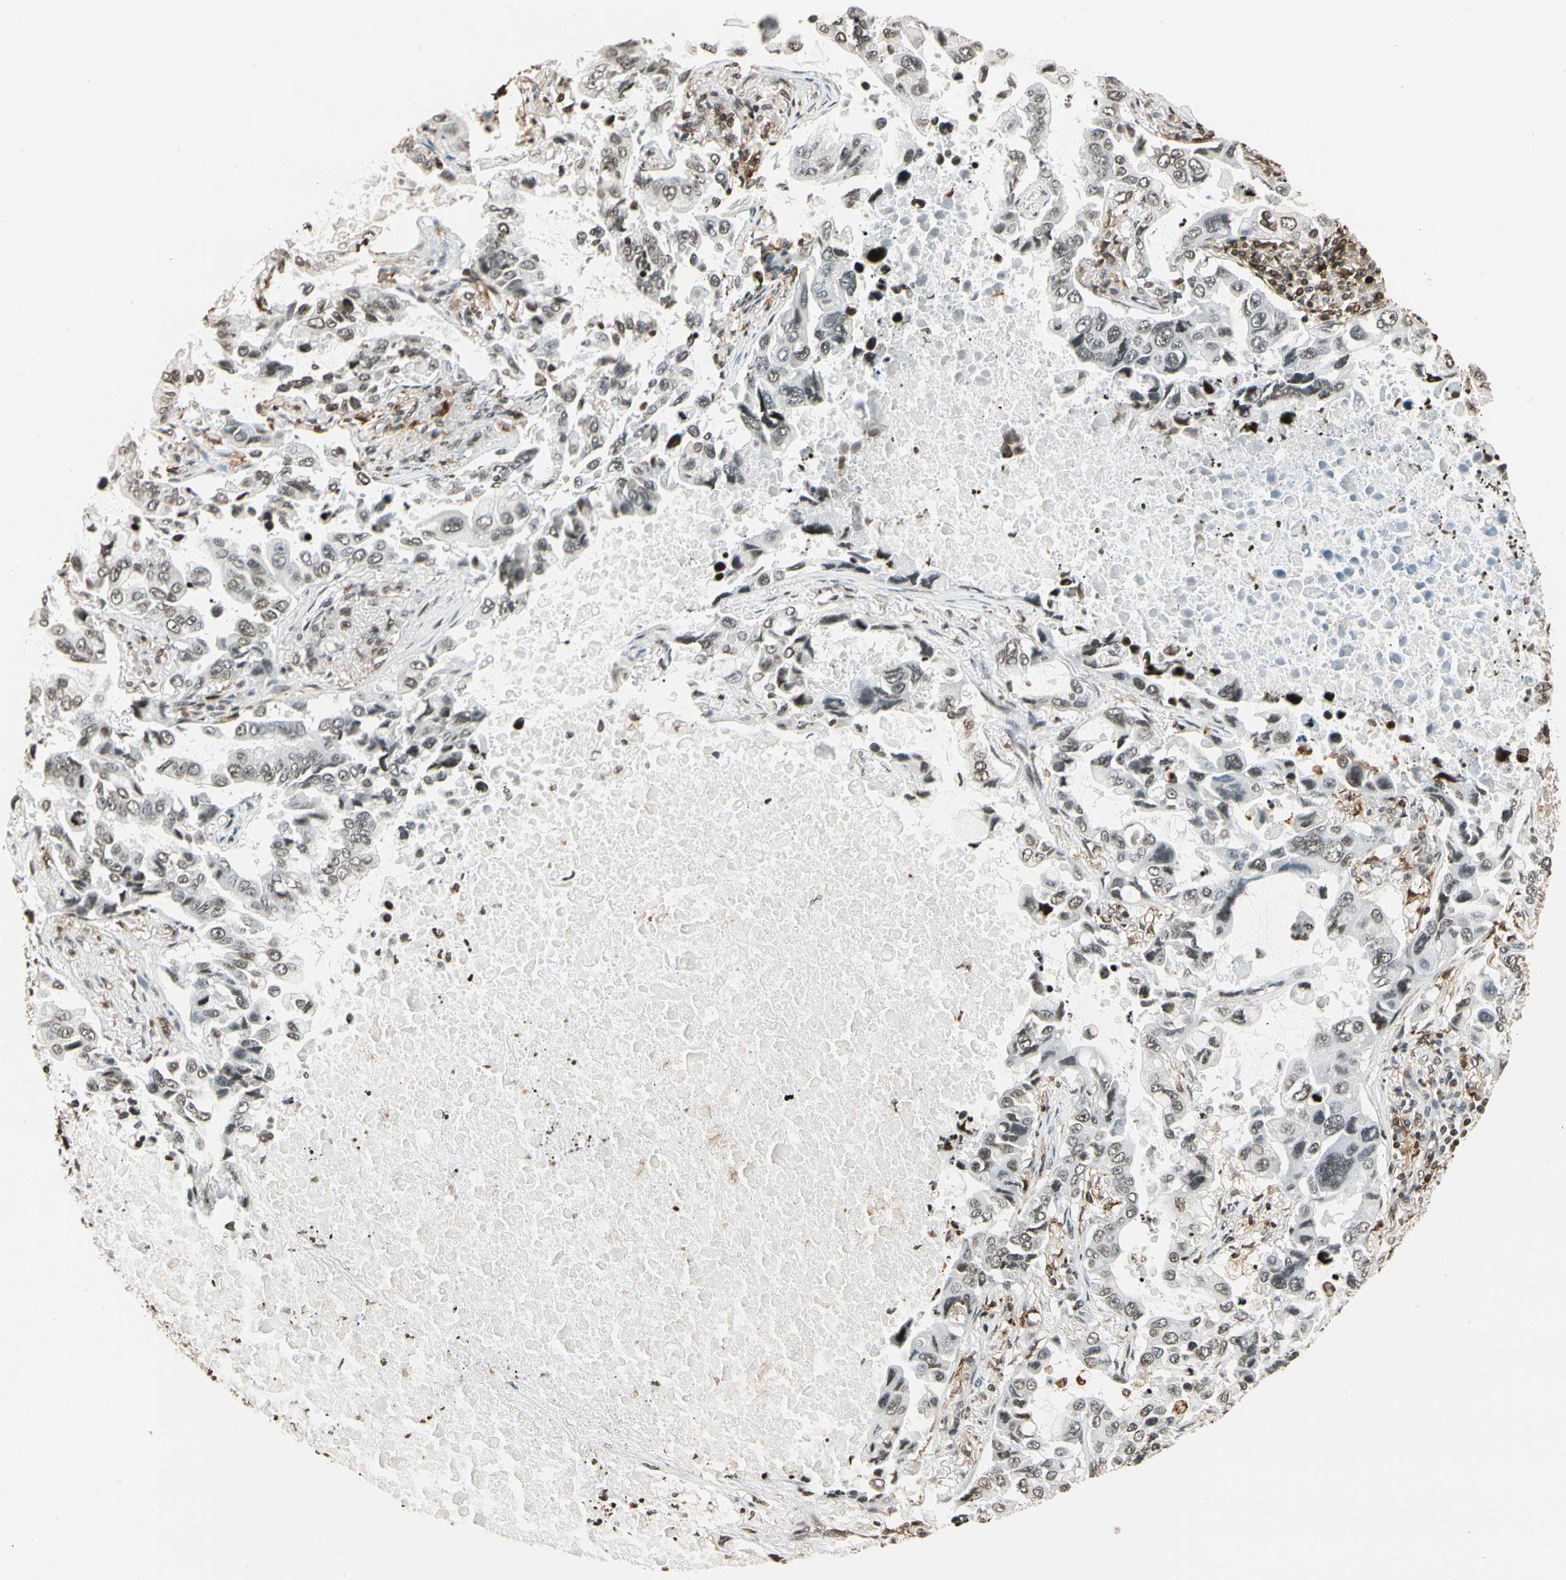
{"staining": {"intensity": "moderate", "quantity": "<25%", "location": "cytoplasmic/membranous,nuclear"}, "tissue": "lung cancer", "cell_type": "Tumor cells", "image_type": "cancer", "snomed": [{"axis": "morphology", "description": "Adenocarcinoma, NOS"}, {"axis": "topography", "description": "Lung"}], "caption": "Immunohistochemistry (IHC) (DAB) staining of lung cancer displays moderate cytoplasmic/membranous and nuclear protein positivity in about <25% of tumor cells.", "gene": "FER", "patient": {"sex": "male", "age": 64}}